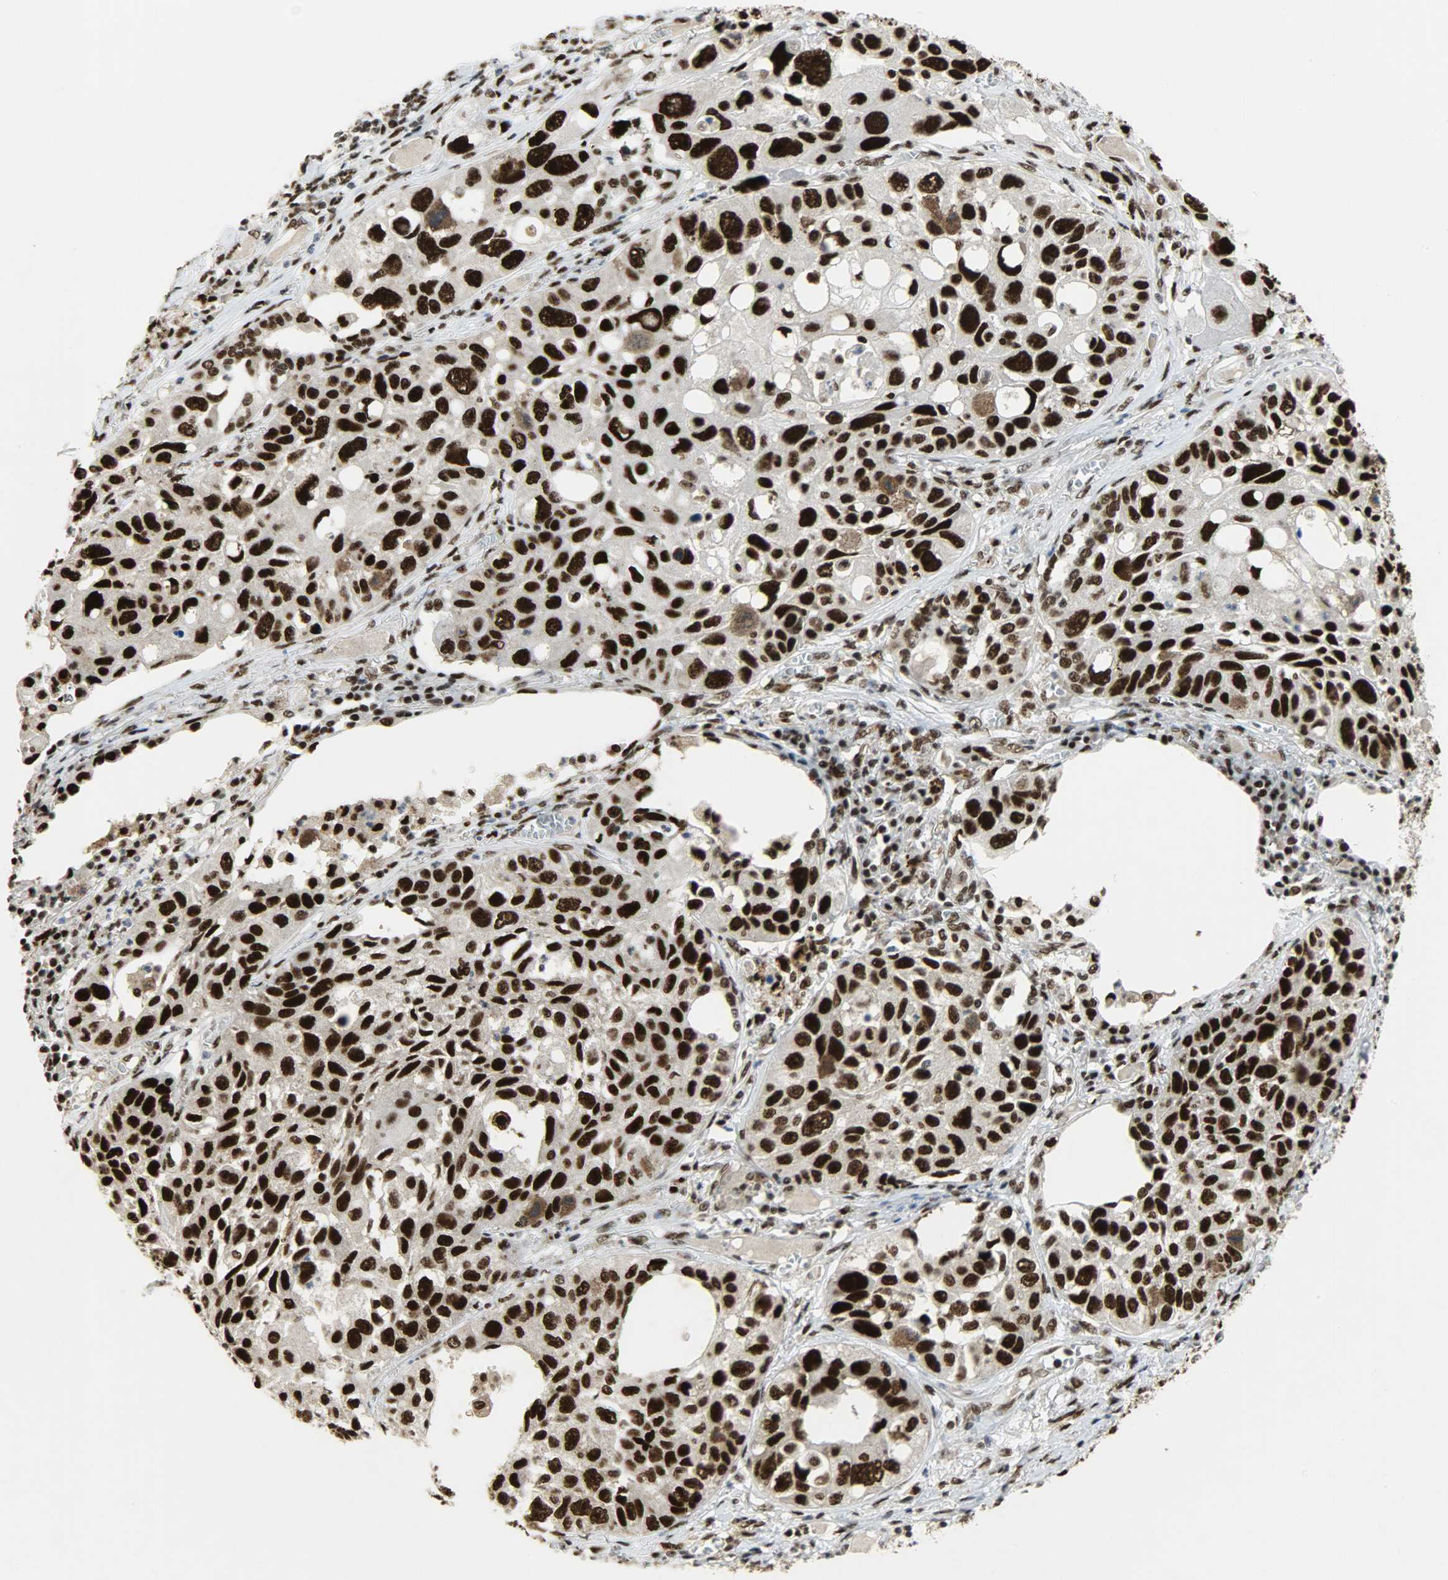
{"staining": {"intensity": "strong", "quantity": ">75%", "location": "nuclear"}, "tissue": "lung cancer", "cell_type": "Tumor cells", "image_type": "cancer", "snomed": [{"axis": "morphology", "description": "Squamous cell carcinoma, NOS"}, {"axis": "topography", "description": "Lung"}], "caption": "Immunohistochemistry (IHC) of lung cancer shows high levels of strong nuclear staining in approximately >75% of tumor cells. (Stains: DAB in brown, nuclei in blue, Microscopy: brightfield microscopy at high magnification).", "gene": "SSB", "patient": {"sex": "male", "age": 71}}